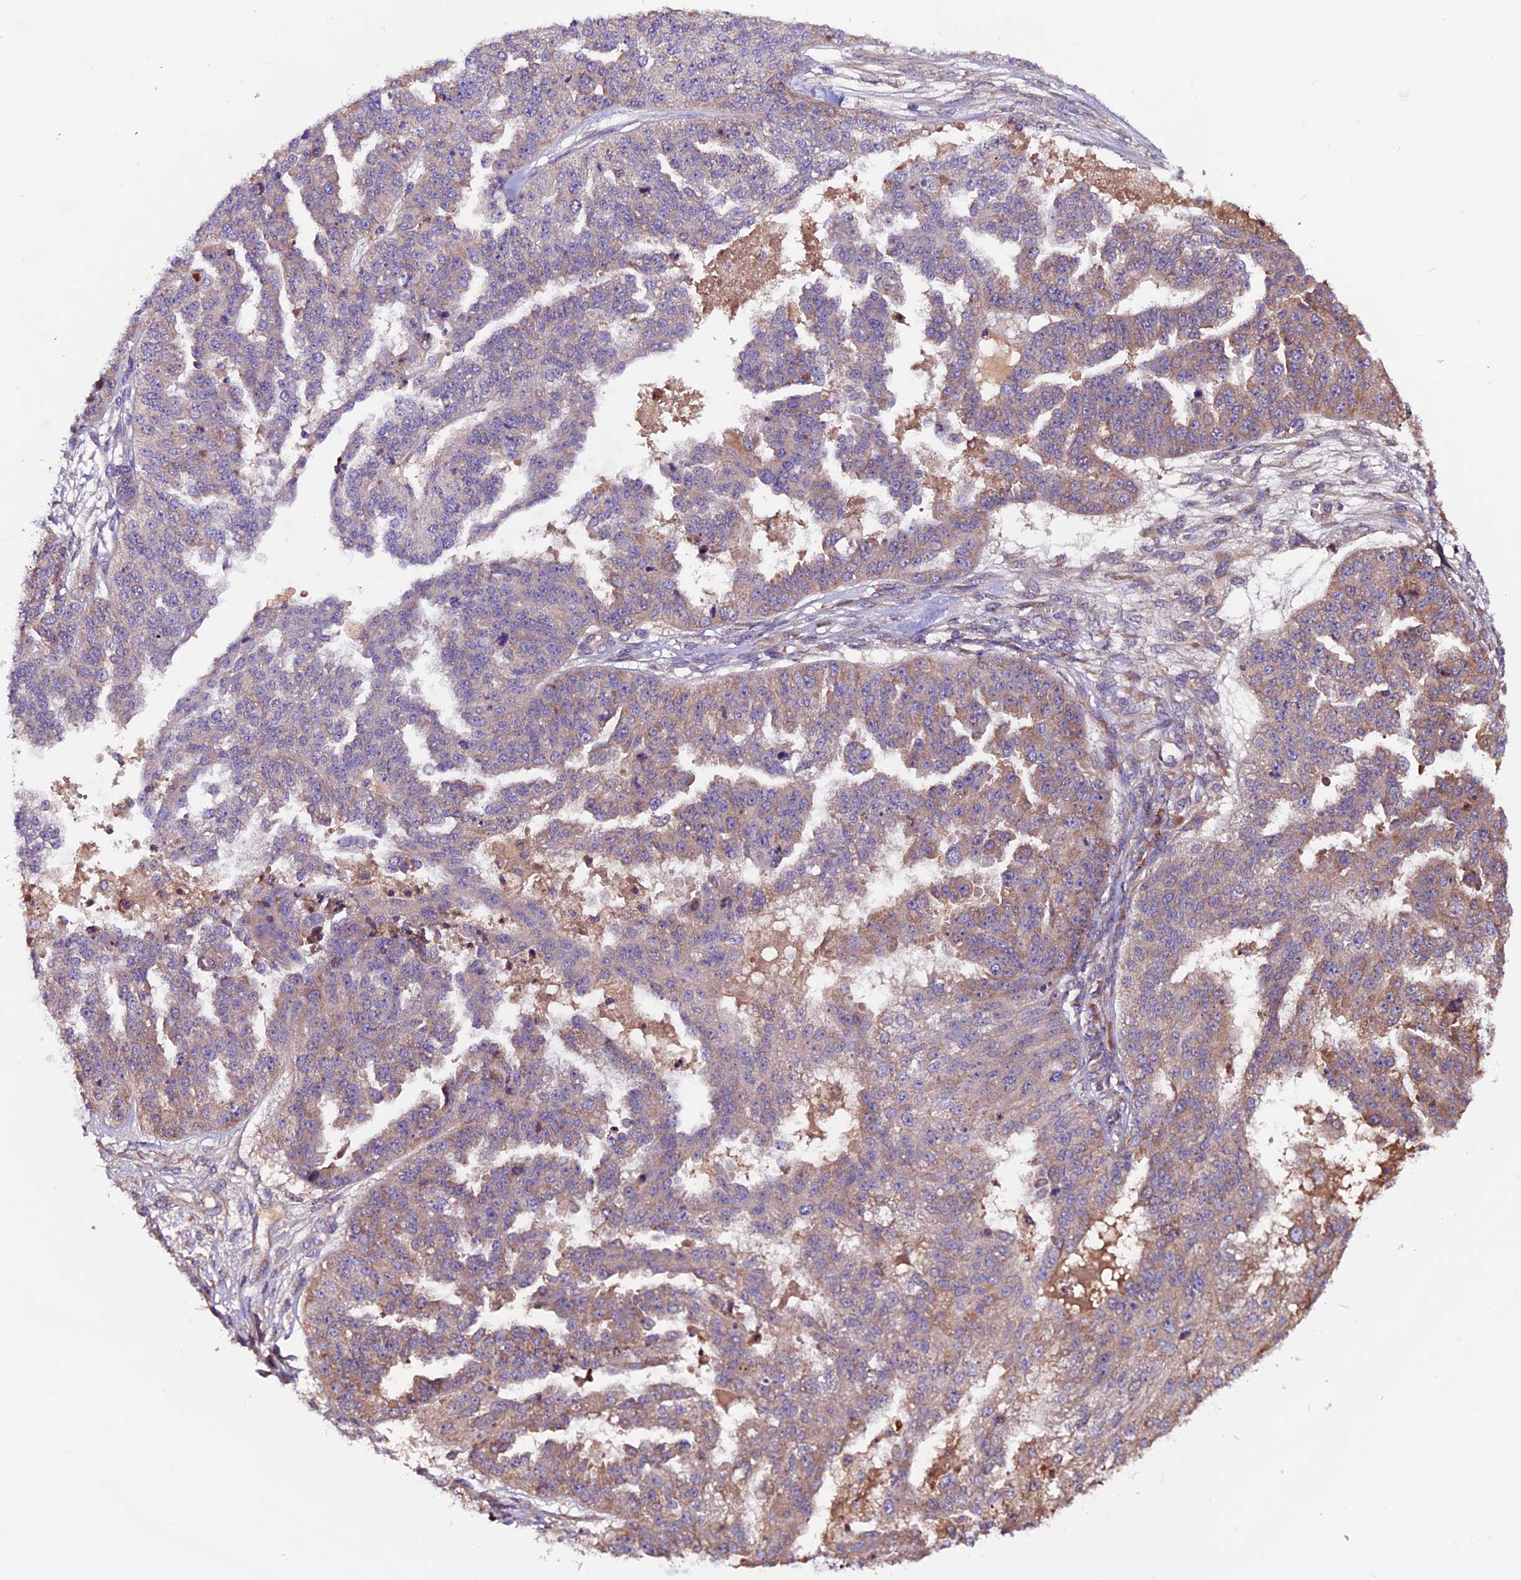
{"staining": {"intensity": "weak", "quantity": "<25%", "location": "cytoplasmic/membranous"}, "tissue": "ovarian cancer", "cell_type": "Tumor cells", "image_type": "cancer", "snomed": [{"axis": "morphology", "description": "Cystadenocarcinoma, serous, NOS"}, {"axis": "topography", "description": "Ovary"}], "caption": "Immunohistochemistry (IHC) histopathology image of neoplastic tissue: human ovarian cancer stained with DAB reveals no significant protein expression in tumor cells.", "gene": "ZNF598", "patient": {"sex": "female", "age": 58}}